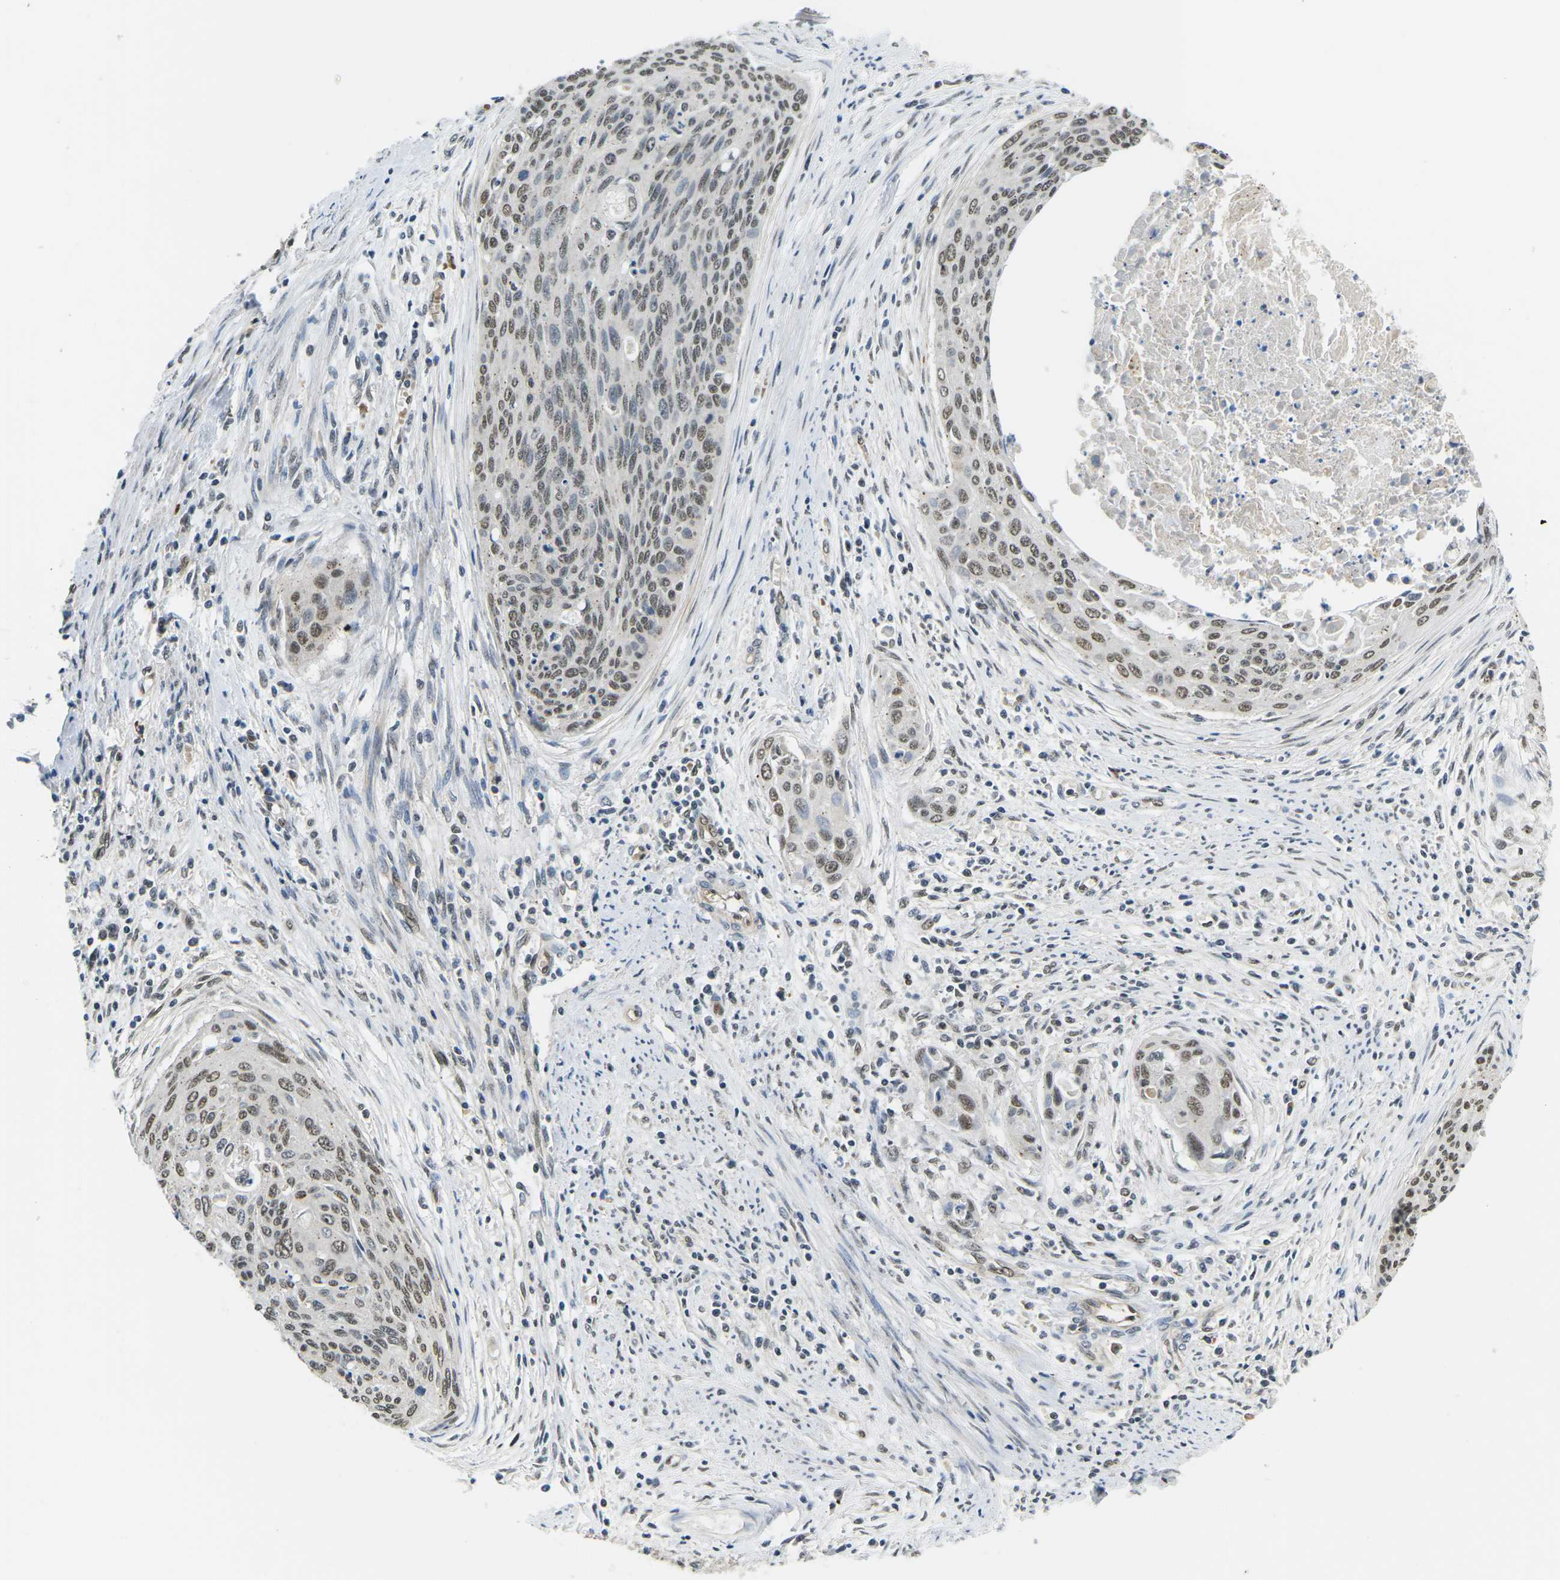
{"staining": {"intensity": "weak", "quantity": ">75%", "location": "nuclear"}, "tissue": "cervical cancer", "cell_type": "Tumor cells", "image_type": "cancer", "snomed": [{"axis": "morphology", "description": "Squamous cell carcinoma, NOS"}, {"axis": "topography", "description": "Cervix"}], "caption": "Human cervical squamous cell carcinoma stained for a protein (brown) exhibits weak nuclear positive expression in approximately >75% of tumor cells.", "gene": "ERBB4", "patient": {"sex": "female", "age": 55}}